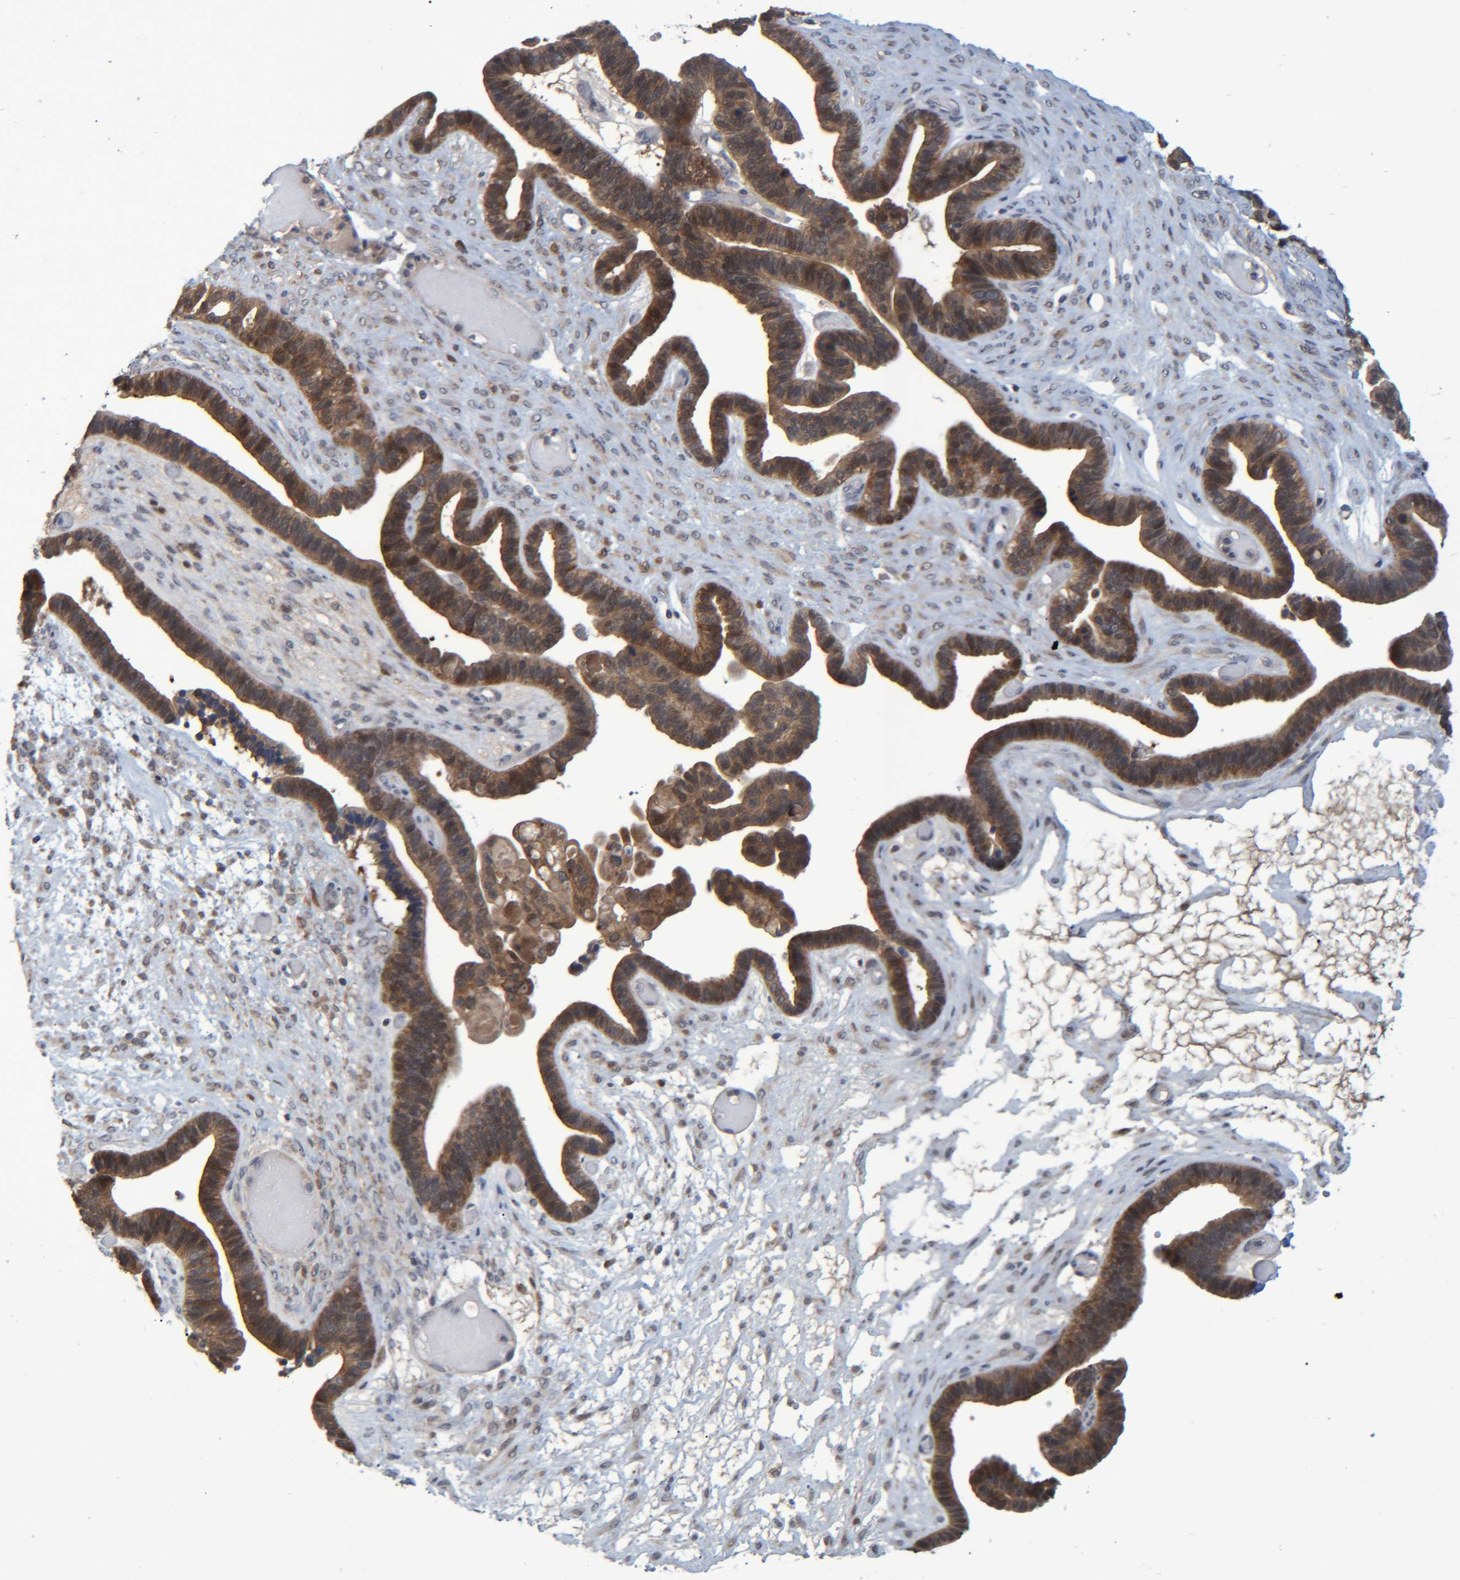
{"staining": {"intensity": "moderate", "quantity": ">75%", "location": "cytoplasmic/membranous"}, "tissue": "ovarian cancer", "cell_type": "Tumor cells", "image_type": "cancer", "snomed": [{"axis": "morphology", "description": "Cystadenocarcinoma, serous, NOS"}, {"axis": "topography", "description": "Ovary"}], "caption": "This micrograph reveals ovarian cancer stained with immunohistochemistry (IHC) to label a protein in brown. The cytoplasmic/membranous of tumor cells show moderate positivity for the protein. Nuclei are counter-stained blue.", "gene": "PCYT2", "patient": {"sex": "female", "age": 56}}